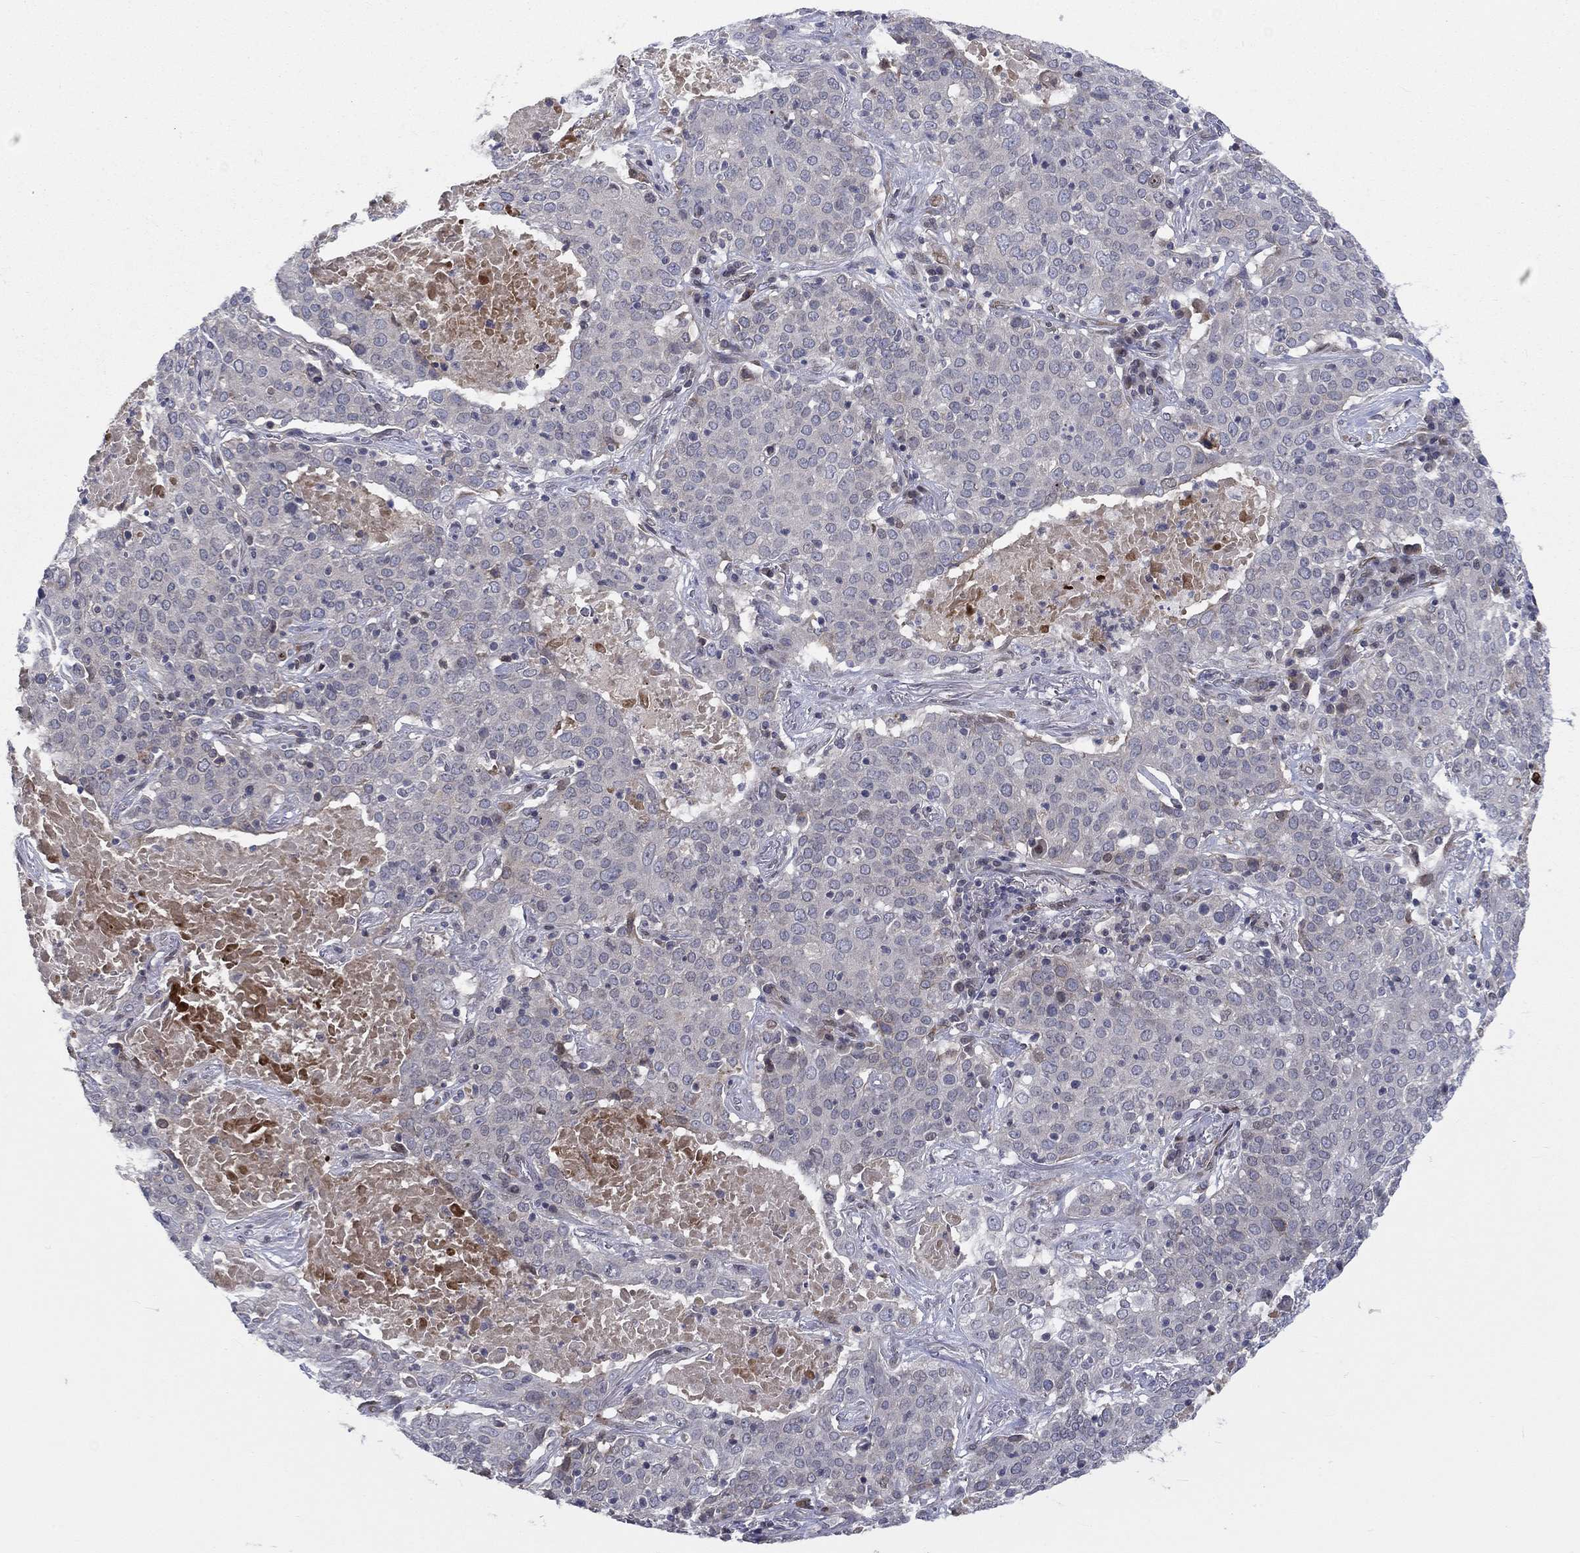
{"staining": {"intensity": "negative", "quantity": "none", "location": "none"}, "tissue": "lung cancer", "cell_type": "Tumor cells", "image_type": "cancer", "snomed": [{"axis": "morphology", "description": "Squamous cell carcinoma, NOS"}, {"axis": "topography", "description": "Lung"}], "caption": "Tumor cells show no significant protein positivity in lung cancer.", "gene": "CETN3", "patient": {"sex": "male", "age": 82}}